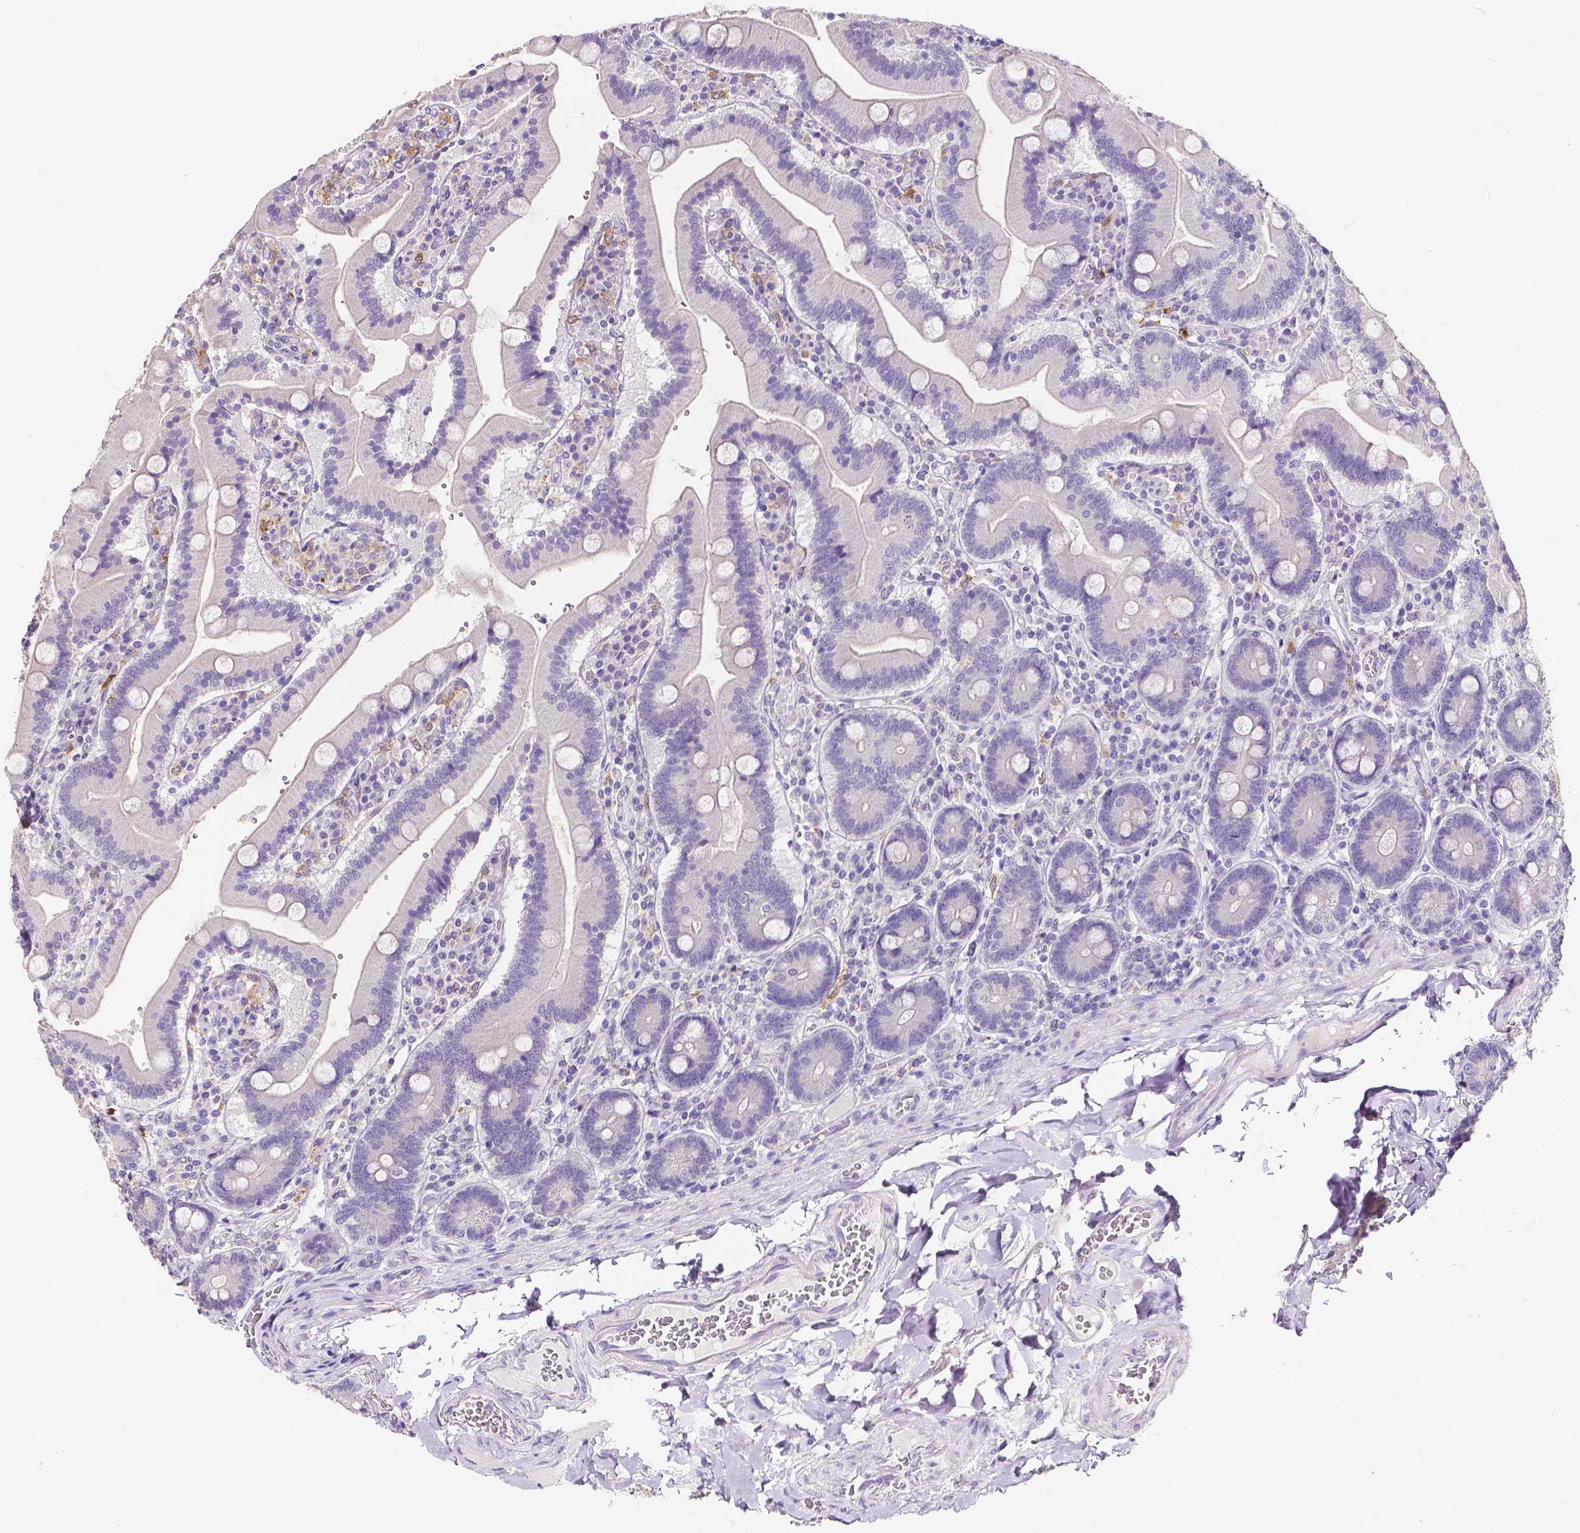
{"staining": {"intensity": "negative", "quantity": "none", "location": "none"}, "tissue": "duodenum", "cell_type": "Glandular cells", "image_type": "normal", "snomed": [{"axis": "morphology", "description": "Normal tissue, NOS"}, {"axis": "topography", "description": "Duodenum"}], "caption": "Unremarkable duodenum was stained to show a protein in brown. There is no significant expression in glandular cells.", "gene": "ACP5", "patient": {"sex": "female", "age": 62}}